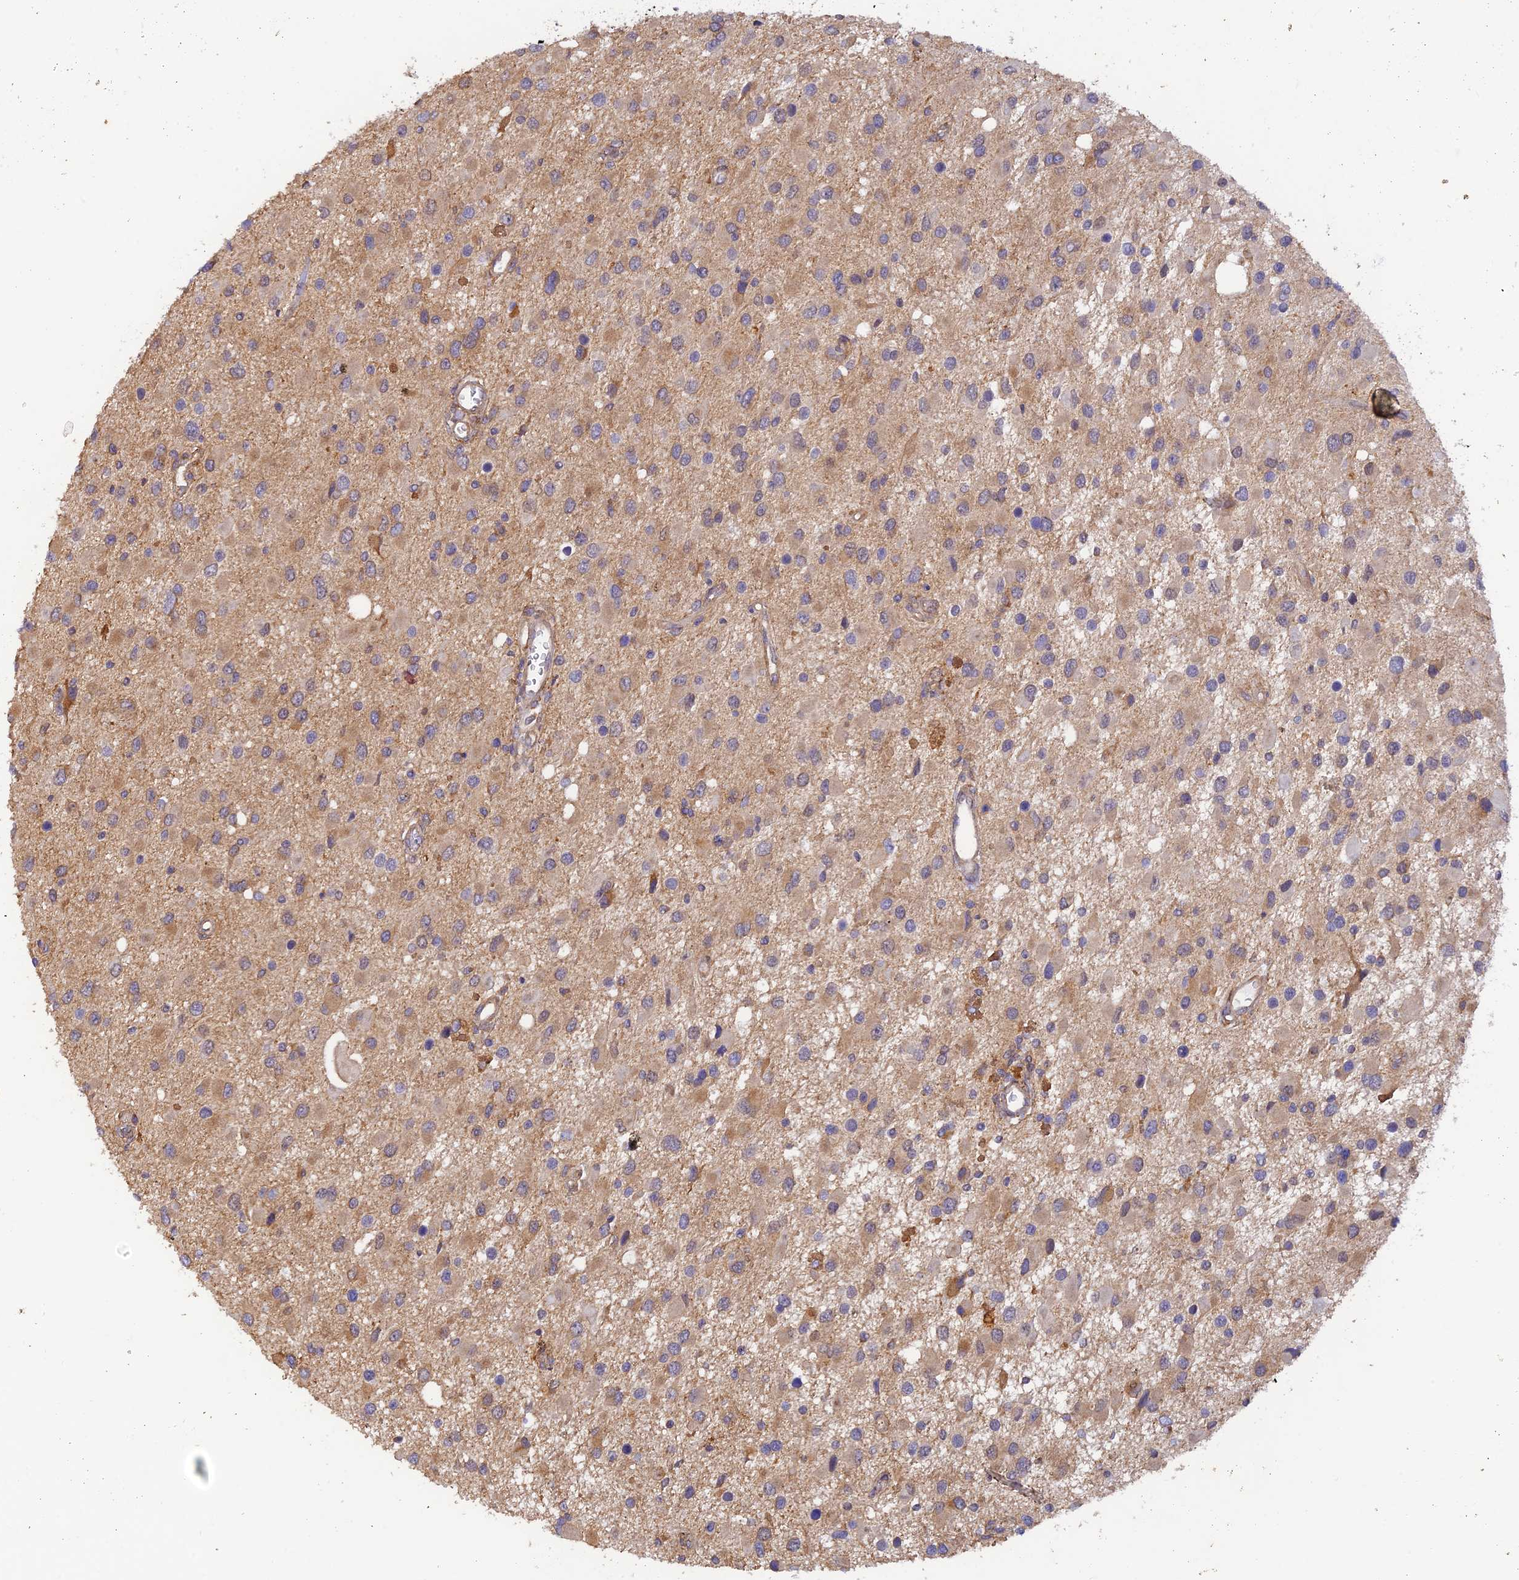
{"staining": {"intensity": "weak", "quantity": ">75%", "location": "cytoplasmic/membranous"}, "tissue": "glioma", "cell_type": "Tumor cells", "image_type": "cancer", "snomed": [{"axis": "morphology", "description": "Glioma, malignant, High grade"}, {"axis": "topography", "description": "Brain"}], "caption": "The micrograph shows immunohistochemical staining of glioma. There is weak cytoplasmic/membranous expression is appreciated in approximately >75% of tumor cells.", "gene": "MYO9A", "patient": {"sex": "male", "age": 53}}